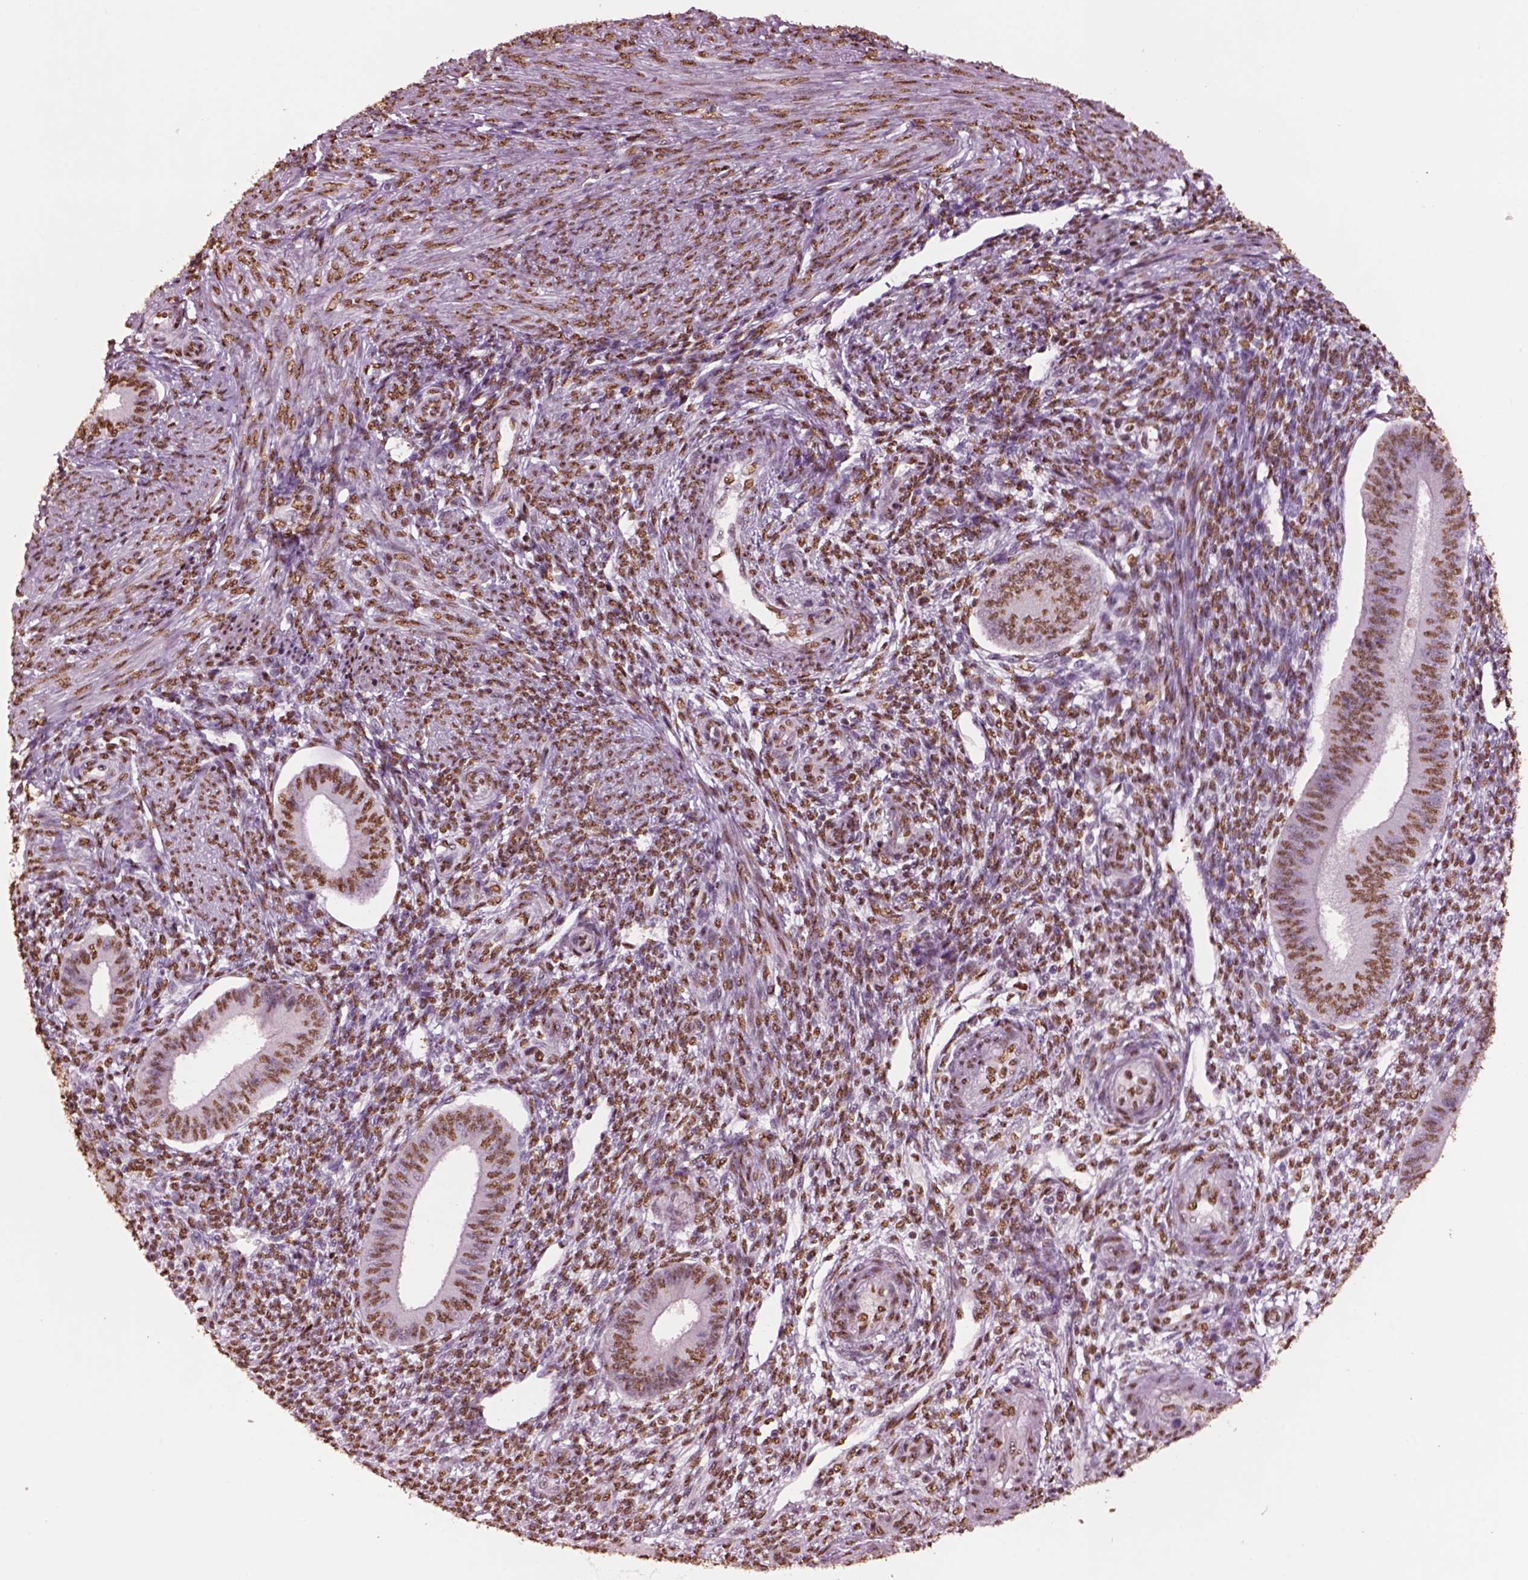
{"staining": {"intensity": "strong", "quantity": ">75%", "location": "nuclear"}, "tissue": "endometrium", "cell_type": "Cells in endometrial stroma", "image_type": "normal", "snomed": [{"axis": "morphology", "description": "Normal tissue, NOS"}, {"axis": "topography", "description": "Endometrium"}], "caption": "Immunohistochemistry photomicrograph of unremarkable endometrium: endometrium stained using IHC shows high levels of strong protein expression localized specifically in the nuclear of cells in endometrial stroma, appearing as a nuclear brown color.", "gene": "DDX3X", "patient": {"sex": "female", "age": 39}}